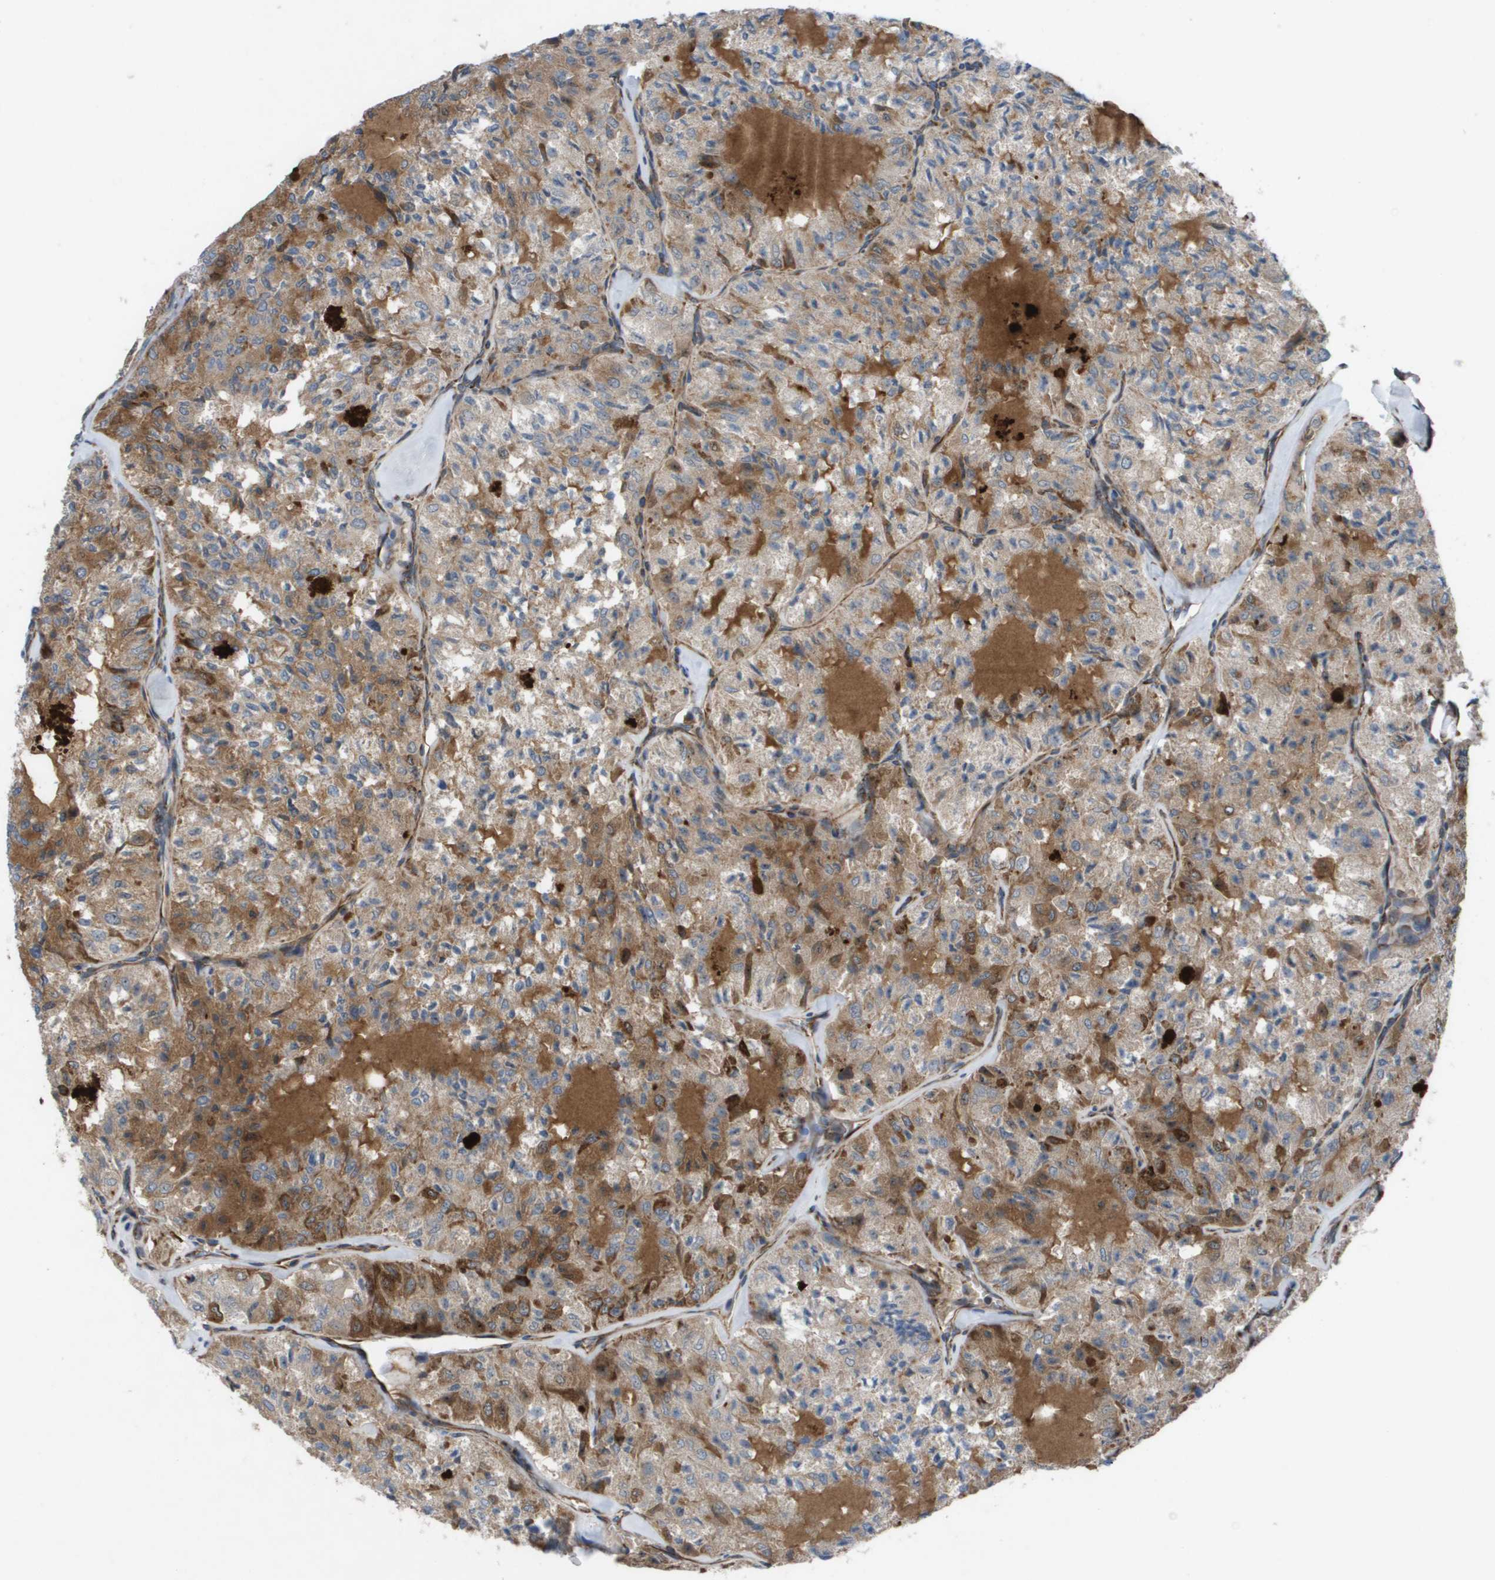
{"staining": {"intensity": "moderate", "quantity": ">75%", "location": "cytoplasmic/membranous"}, "tissue": "thyroid cancer", "cell_type": "Tumor cells", "image_type": "cancer", "snomed": [{"axis": "morphology", "description": "Follicular adenoma carcinoma, NOS"}, {"axis": "topography", "description": "Thyroid gland"}], "caption": "Thyroid cancer (follicular adenoma carcinoma) tissue demonstrates moderate cytoplasmic/membranous positivity in about >75% of tumor cells, visualized by immunohistochemistry.", "gene": "SLC6A9", "patient": {"sex": "male", "age": 75}}